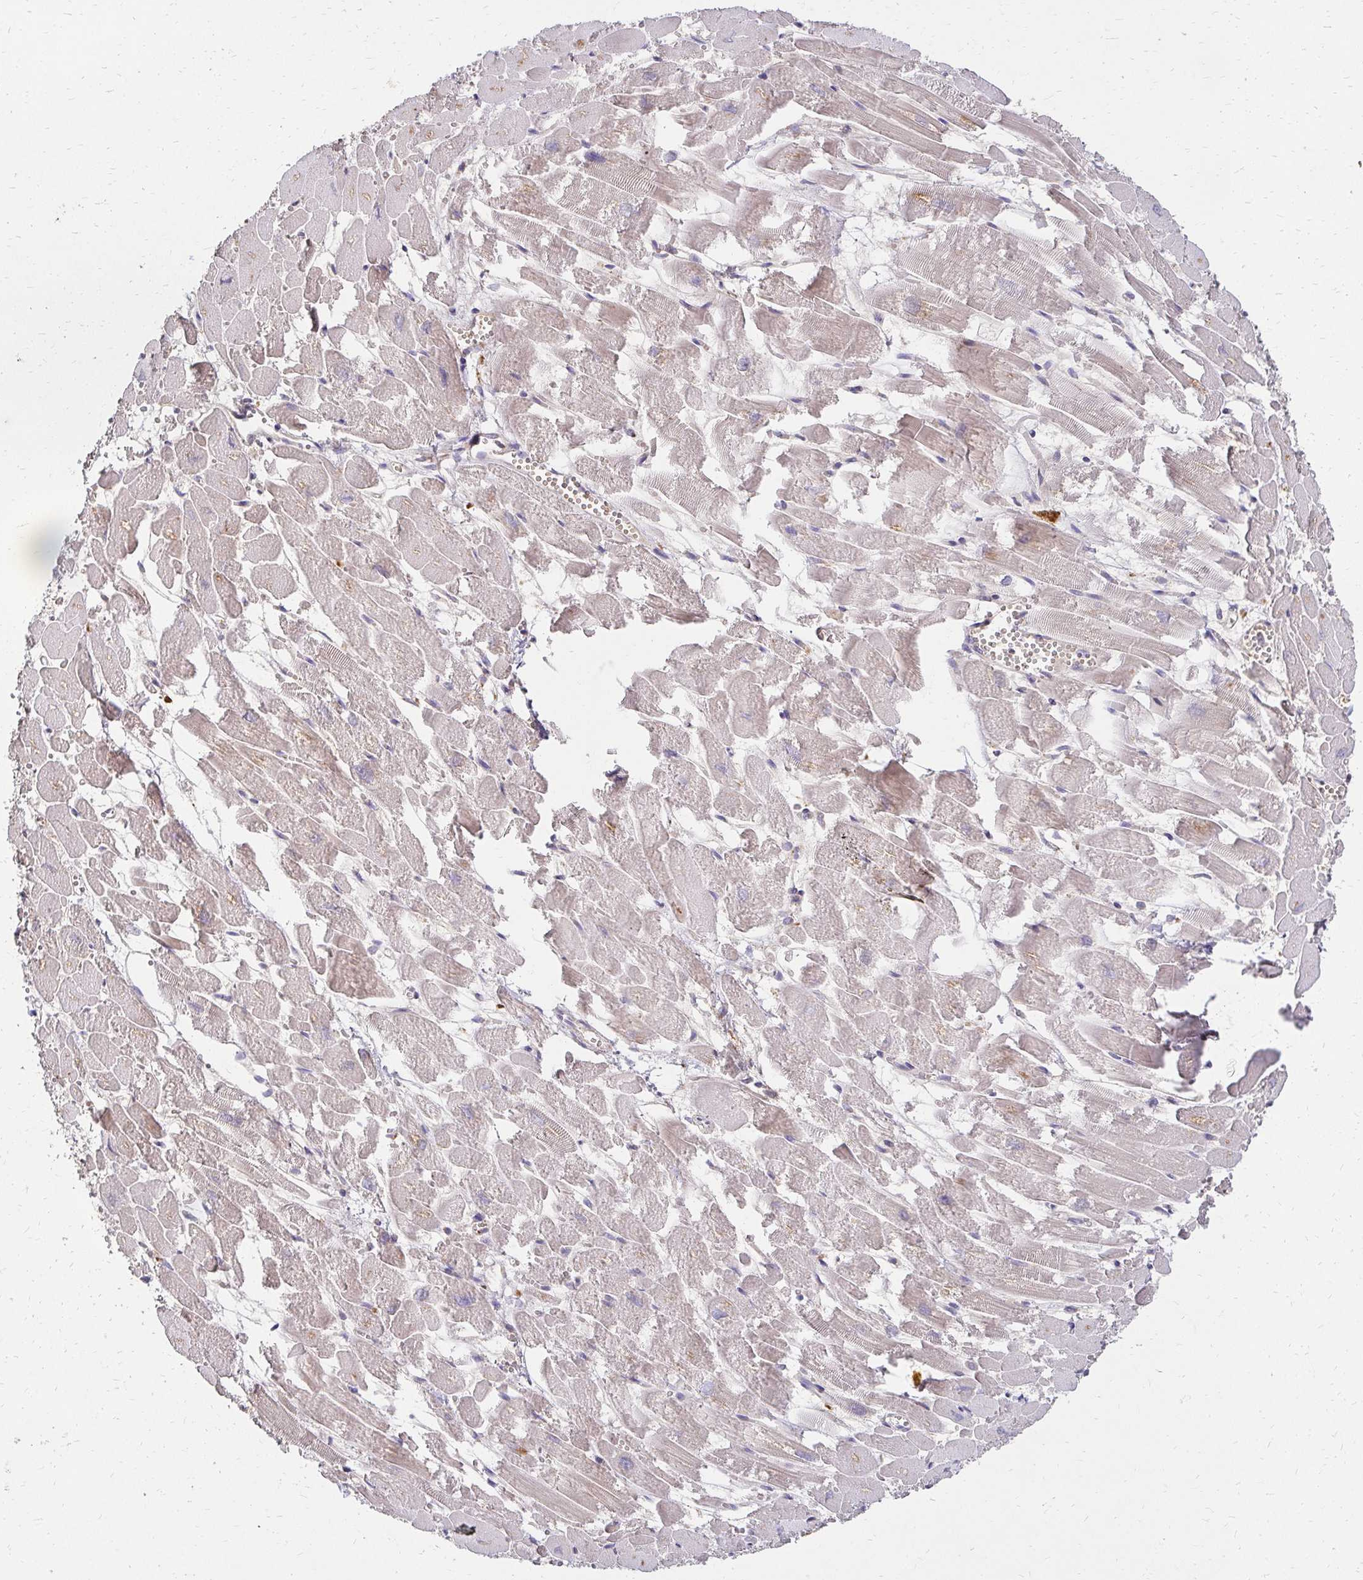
{"staining": {"intensity": "weak", "quantity": "25%-75%", "location": "cytoplasmic/membranous"}, "tissue": "heart muscle", "cell_type": "Cardiomyocytes", "image_type": "normal", "snomed": [{"axis": "morphology", "description": "Normal tissue, NOS"}, {"axis": "topography", "description": "Heart"}], "caption": "The micrograph demonstrates staining of unremarkable heart muscle, revealing weak cytoplasmic/membranous protein staining (brown color) within cardiomyocytes. The staining was performed using DAB to visualize the protein expression in brown, while the nuclei were stained in blue with hematoxylin (Magnification: 20x).", "gene": "IDUA", "patient": {"sex": "female", "age": 52}}